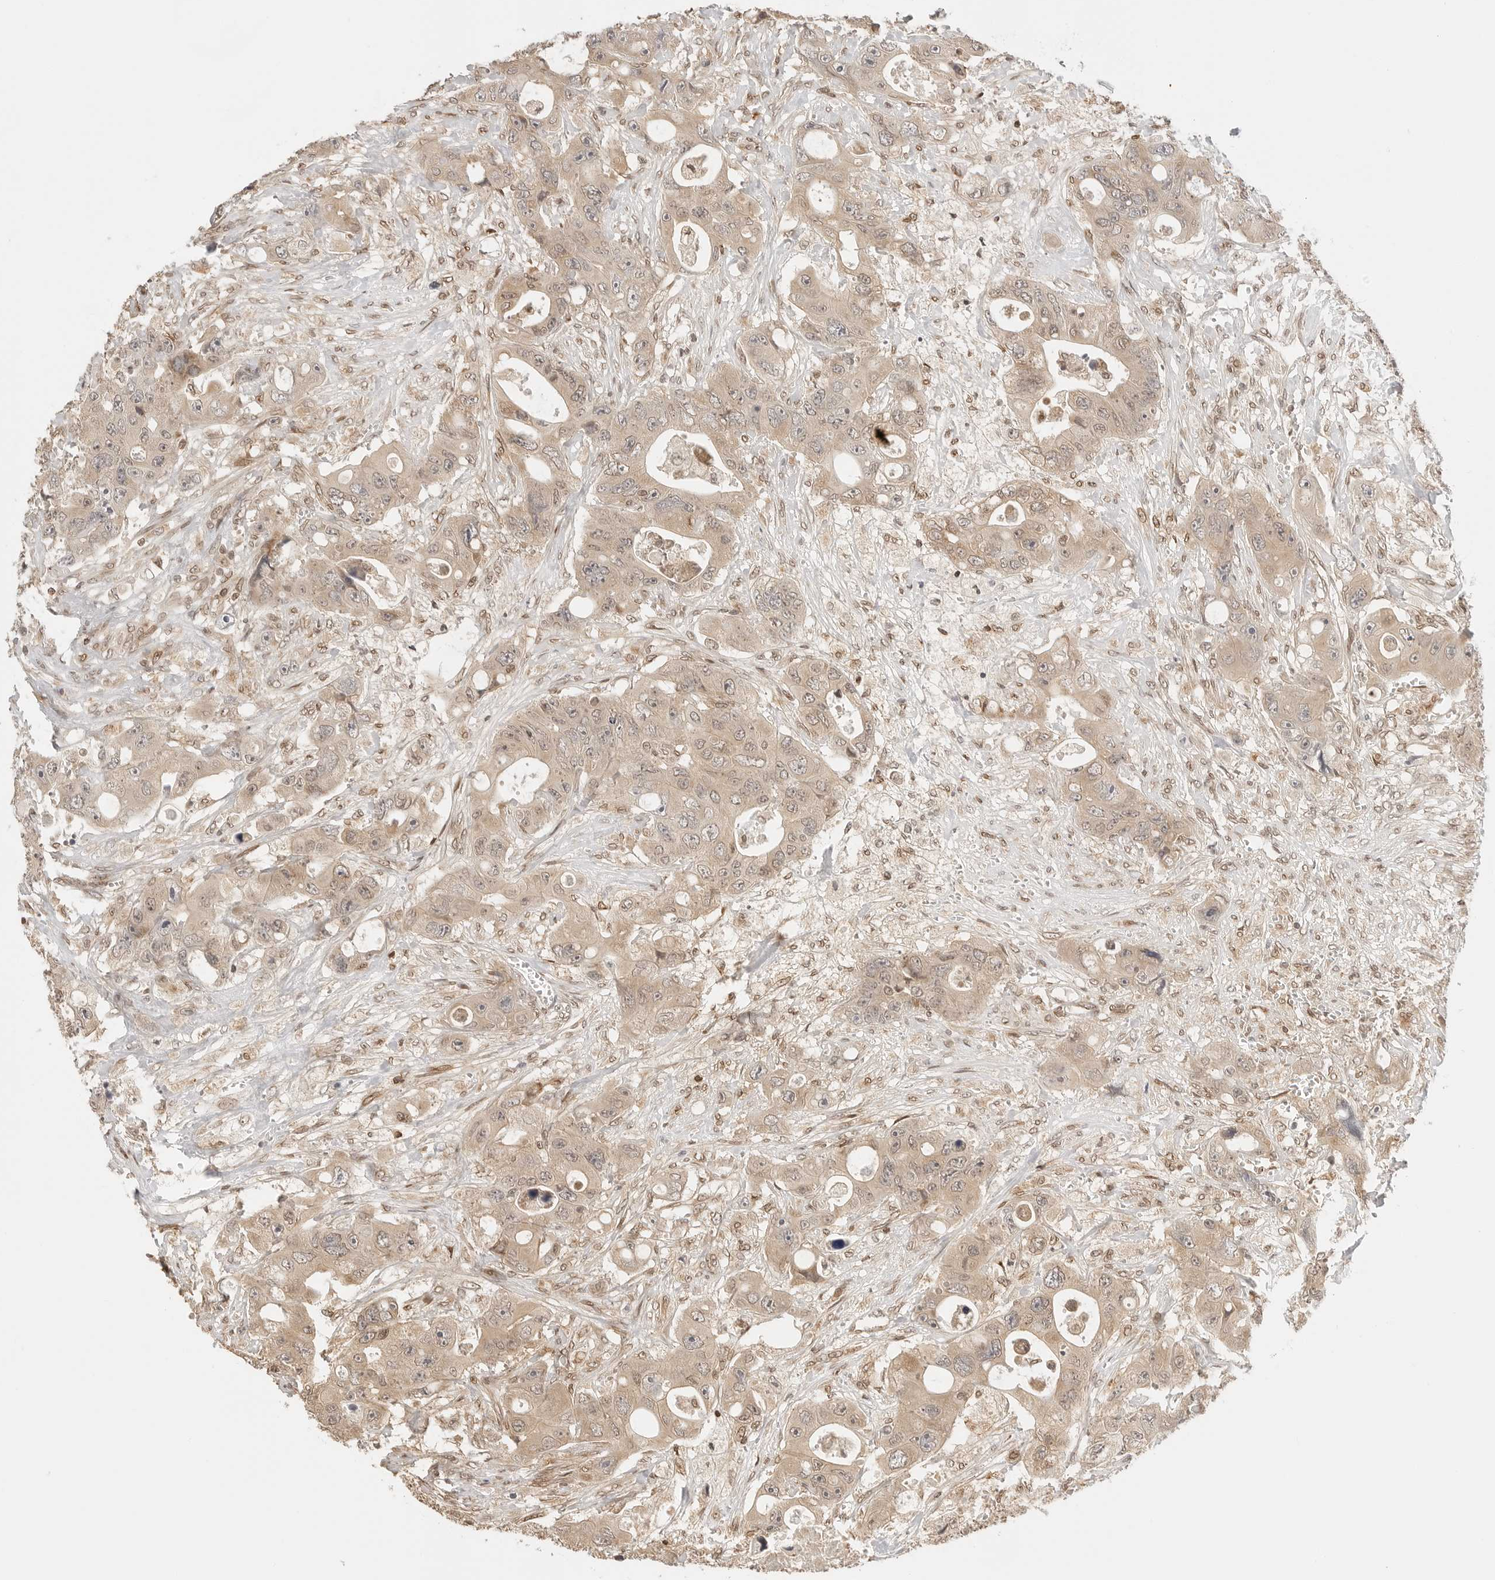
{"staining": {"intensity": "moderate", "quantity": ">75%", "location": "cytoplasmic/membranous,nuclear"}, "tissue": "colorectal cancer", "cell_type": "Tumor cells", "image_type": "cancer", "snomed": [{"axis": "morphology", "description": "Adenocarcinoma, NOS"}, {"axis": "topography", "description": "Colon"}], "caption": "Moderate cytoplasmic/membranous and nuclear positivity for a protein is present in approximately >75% of tumor cells of adenocarcinoma (colorectal) using immunohistochemistry.", "gene": "POLH", "patient": {"sex": "female", "age": 46}}